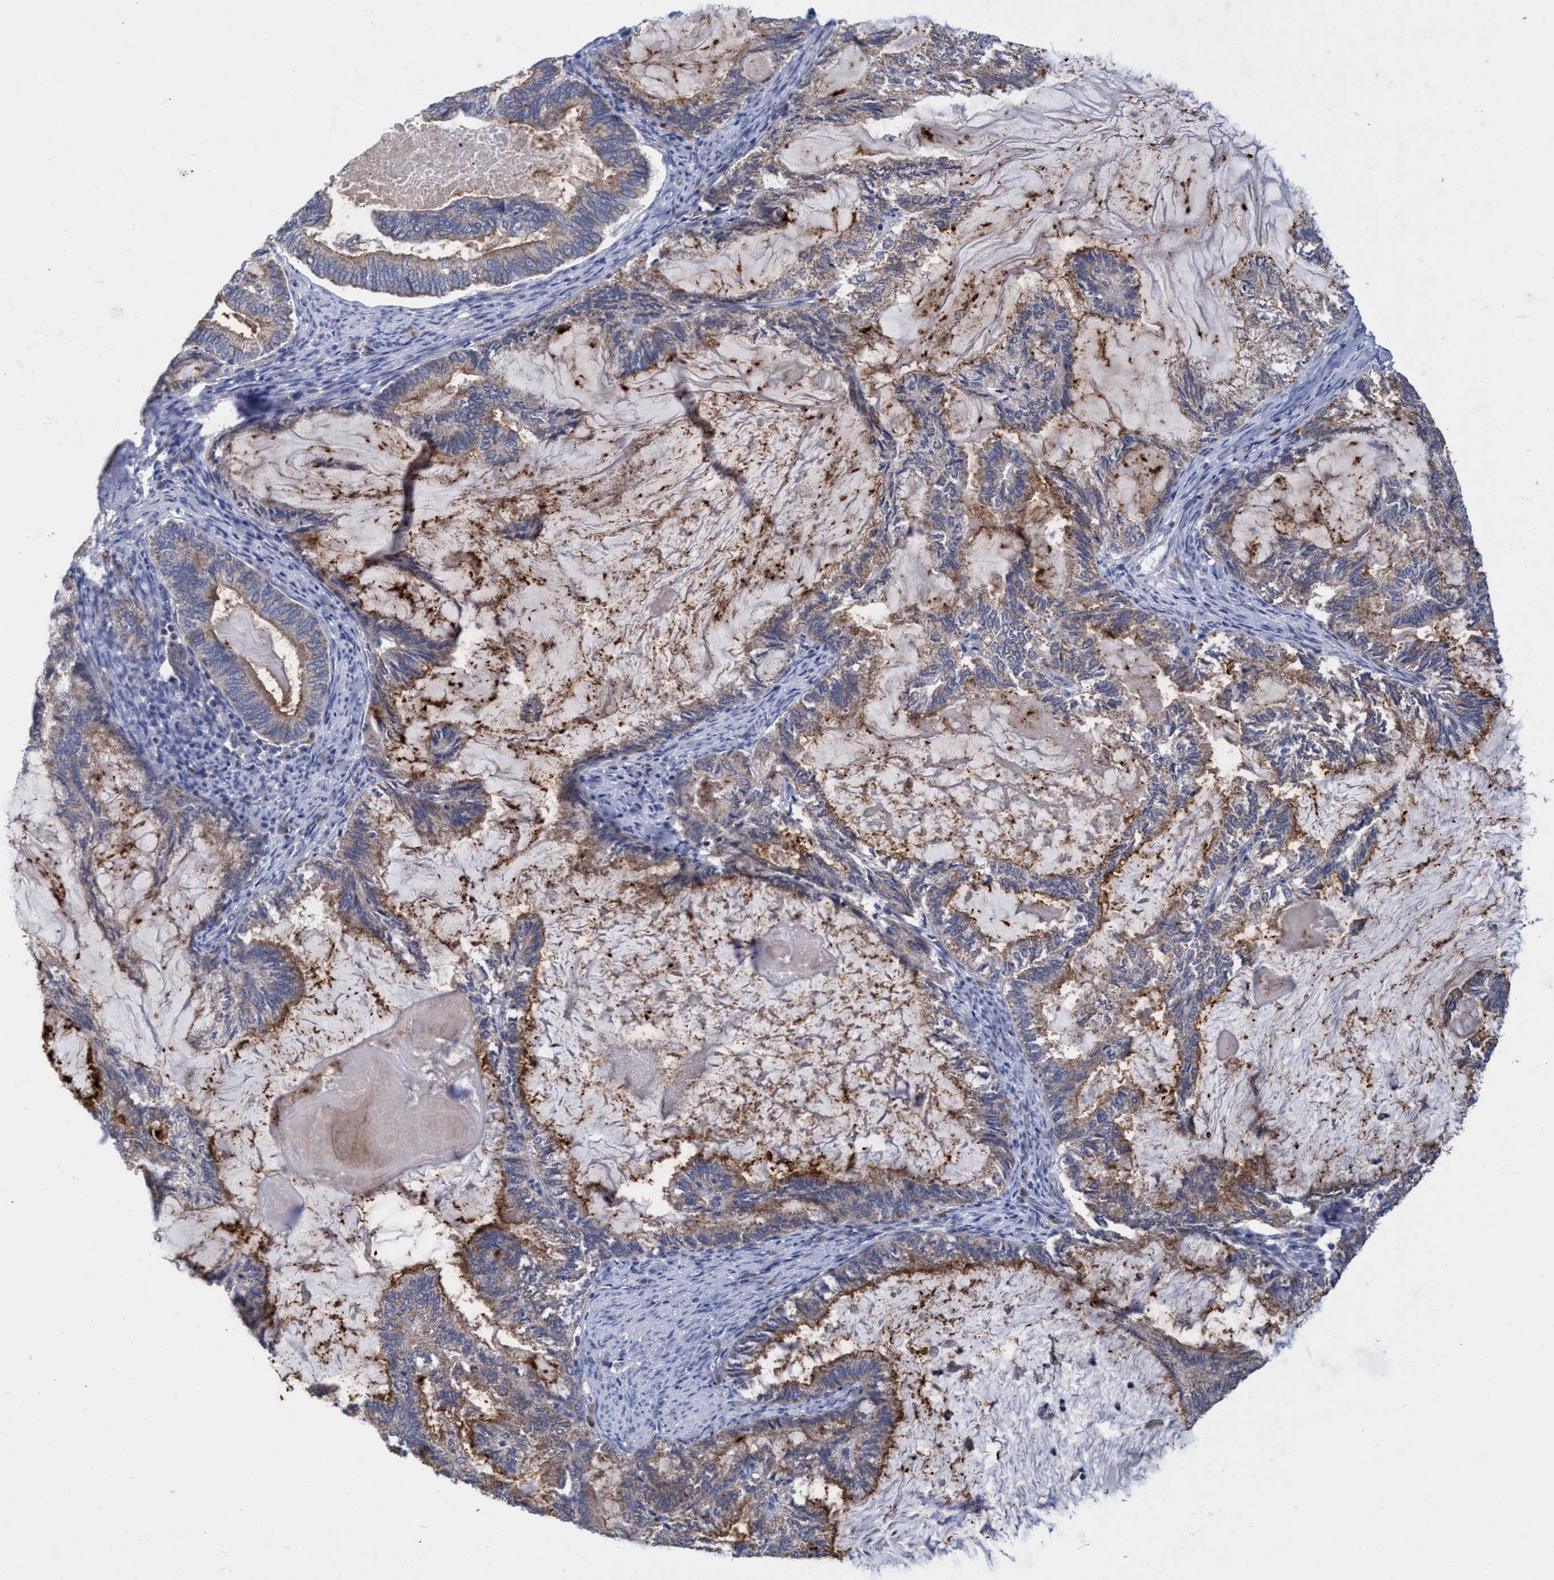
{"staining": {"intensity": "moderate", "quantity": ">75%", "location": "cytoplasmic/membranous"}, "tissue": "endometrial cancer", "cell_type": "Tumor cells", "image_type": "cancer", "snomed": [{"axis": "morphology", "description": "Adenocarcinoma, NOS"}, {"axis": "topography", "description": "Endometrium"}], "caption": "The immunohistochemical stain shows moderate cytoplasmic/membranous positivity in tumor cells of endometrial adenocarcinoma tissue.", "gene": "NAT16", "patient": {"sex": "female", "age": 86}}